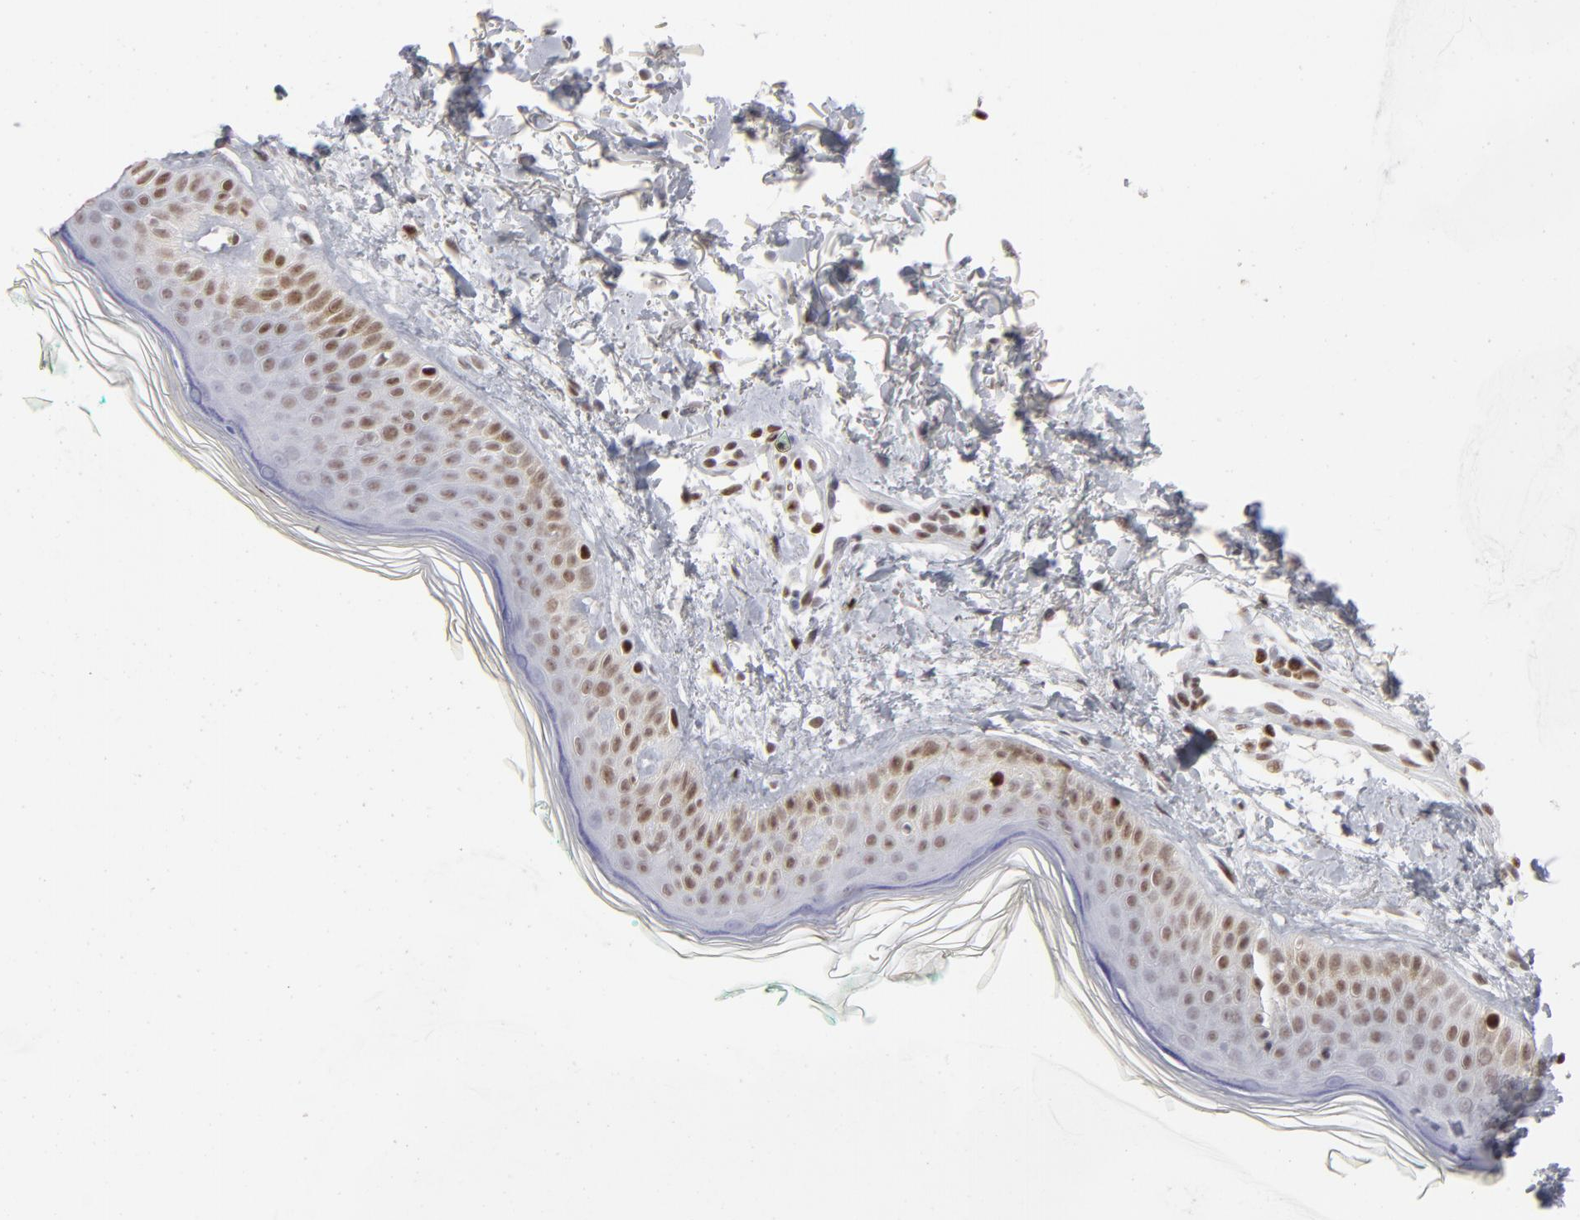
{"staining": {"intensity": "moderate", "quantity": ">75%", "location": "nuclear"}, "tissue": "skin", "cell_type": "Fibroblasts", "image_type": "normal", "snomed": [{"axis": "morphology", "description": "Normal tissue, NOS"}, {"axis": "topography", "description": "Skin"}], "caption": "Moderate nuclear positivity for a protein is identified in approximately >75% of fibroblasts of benign skin using IHC.", "gene": "PARP1", "patient": {"sex": "male", "age": 71}}